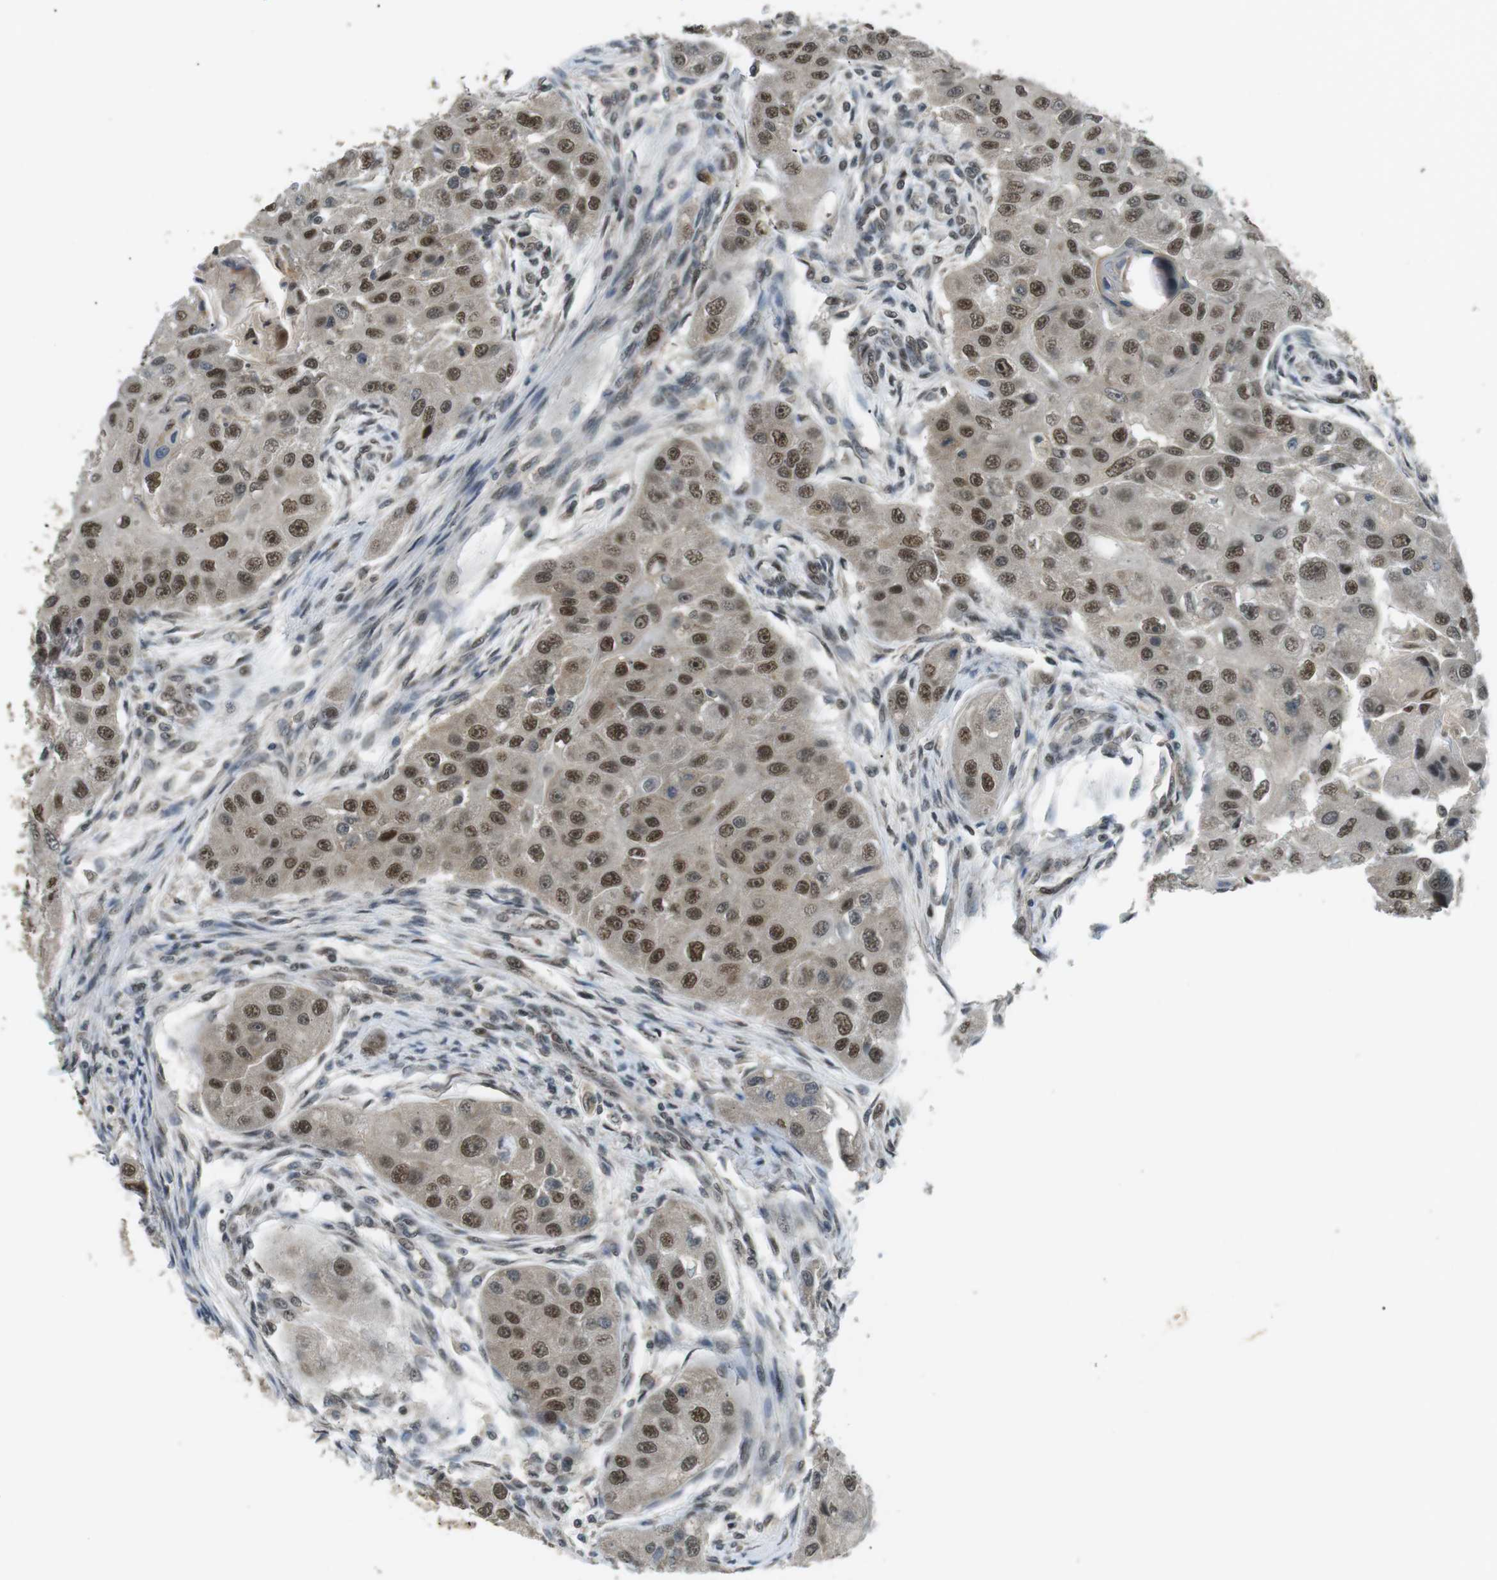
{"staining": {"intensity": "moderate", "quantity": ">75%", "location": "nuclear"}, "tissue": "head and neck cancer", "cell_type": "Tumor cells", "image_type": "cancer", "snomed": [{"axis": "morphology", "description": "Normal tissue, NOS"}, {"axis": "morphology", "description": "Squamous cell carcinoma, NOS"}, {"axis": "topography", "description": "Skeletal muscle"}, {"axis": "topography", "description": "Head-Neck"}], "caption": "Approximately >75% of tumor cells in head and neck cancer exhibit moderate nuclear protein staining as visualized by brown immunohistochemical staining.", "gene": "ORAI3", "patient": {"sex": "male", "age": 51}}